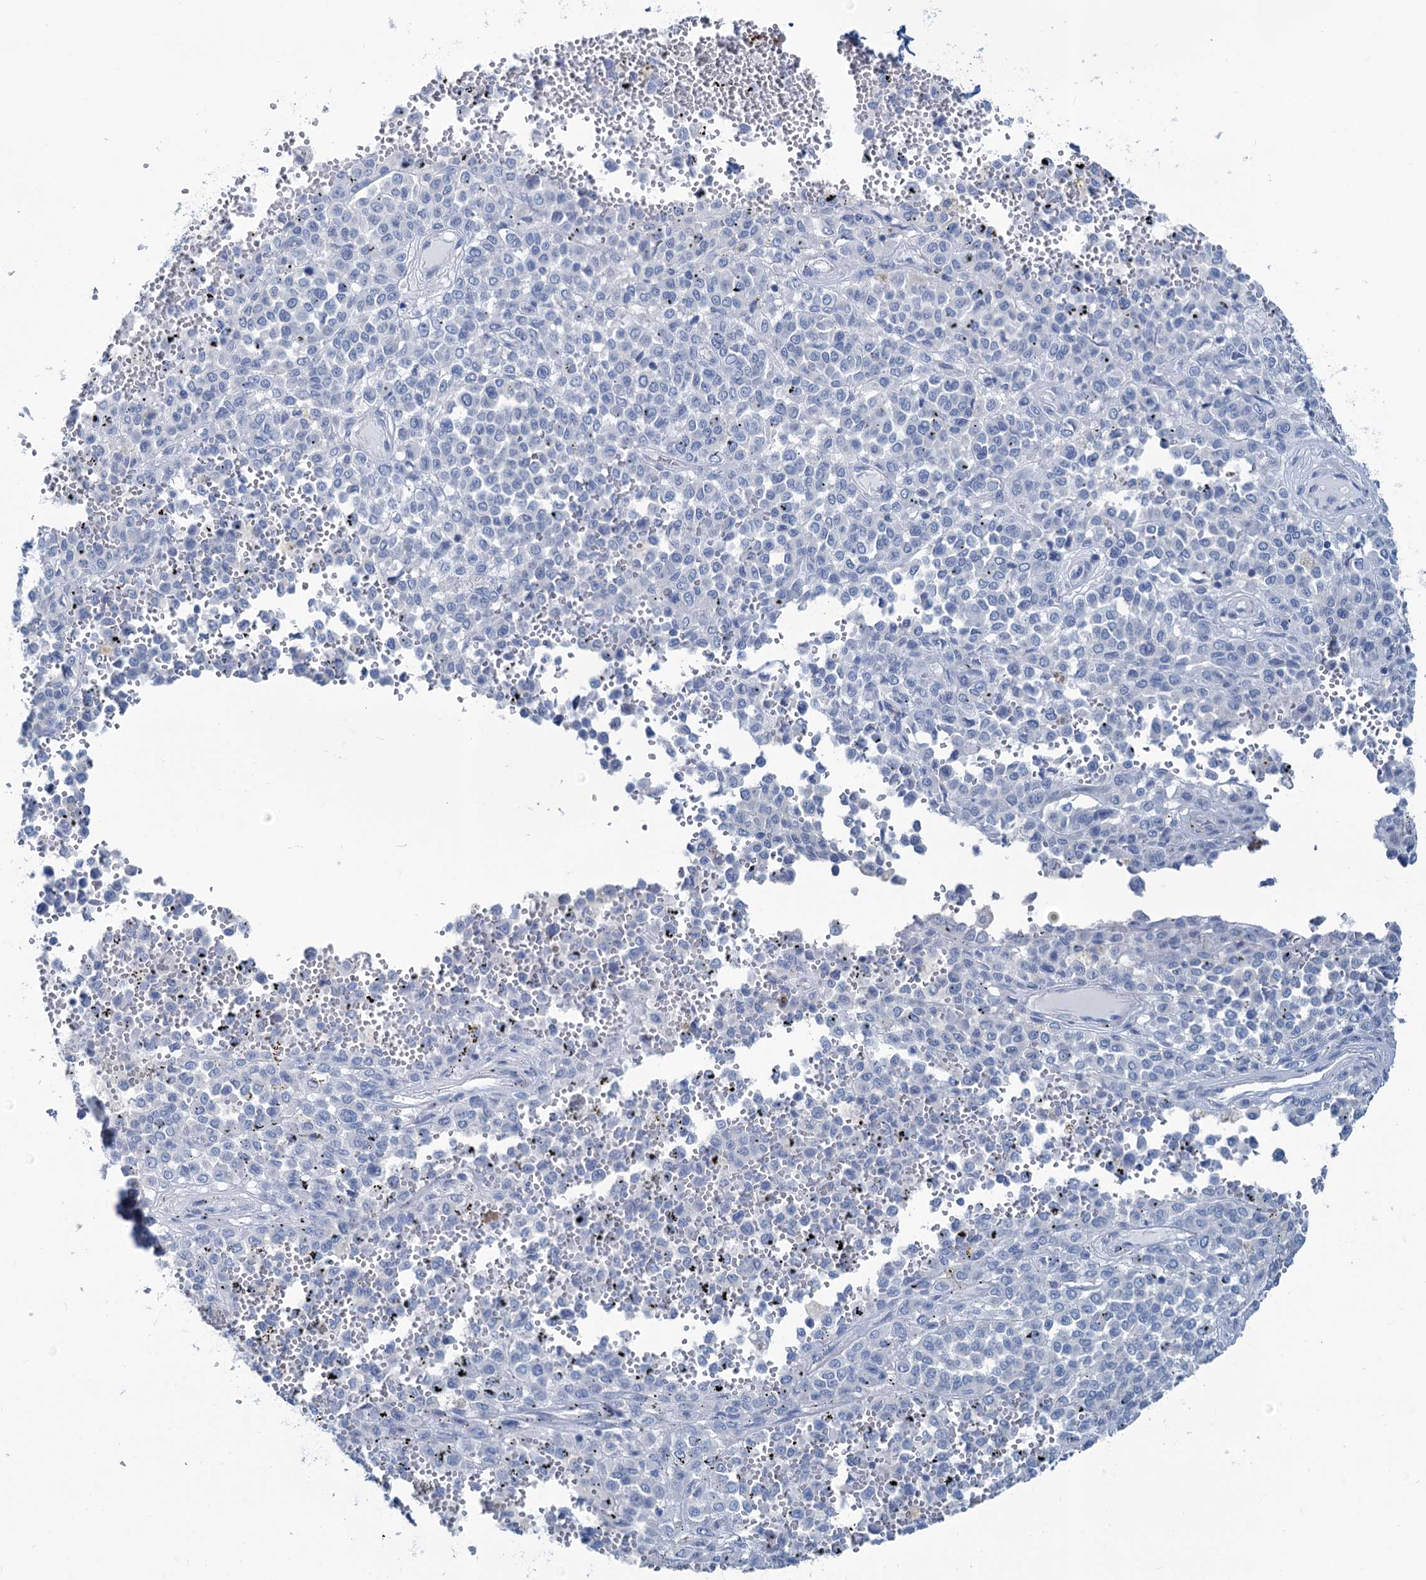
{"staining": {"intensity": "negative", "quantity": "none", "location": "none"}, "tissue": "melanoma", "cell_type": "Tumor cells", "image_type": "cancer", "snomed": [{"axis": "morphology", "description": "Malignant melanoma, Metastatic site"}, {"axis": "topography", "description": "Pancreas"}], "caption": "Tumor cells are negative for brown protein staining in melanoma.", "gene": "SLC1A3", "patient": {"sex": "female", "age": 30}}